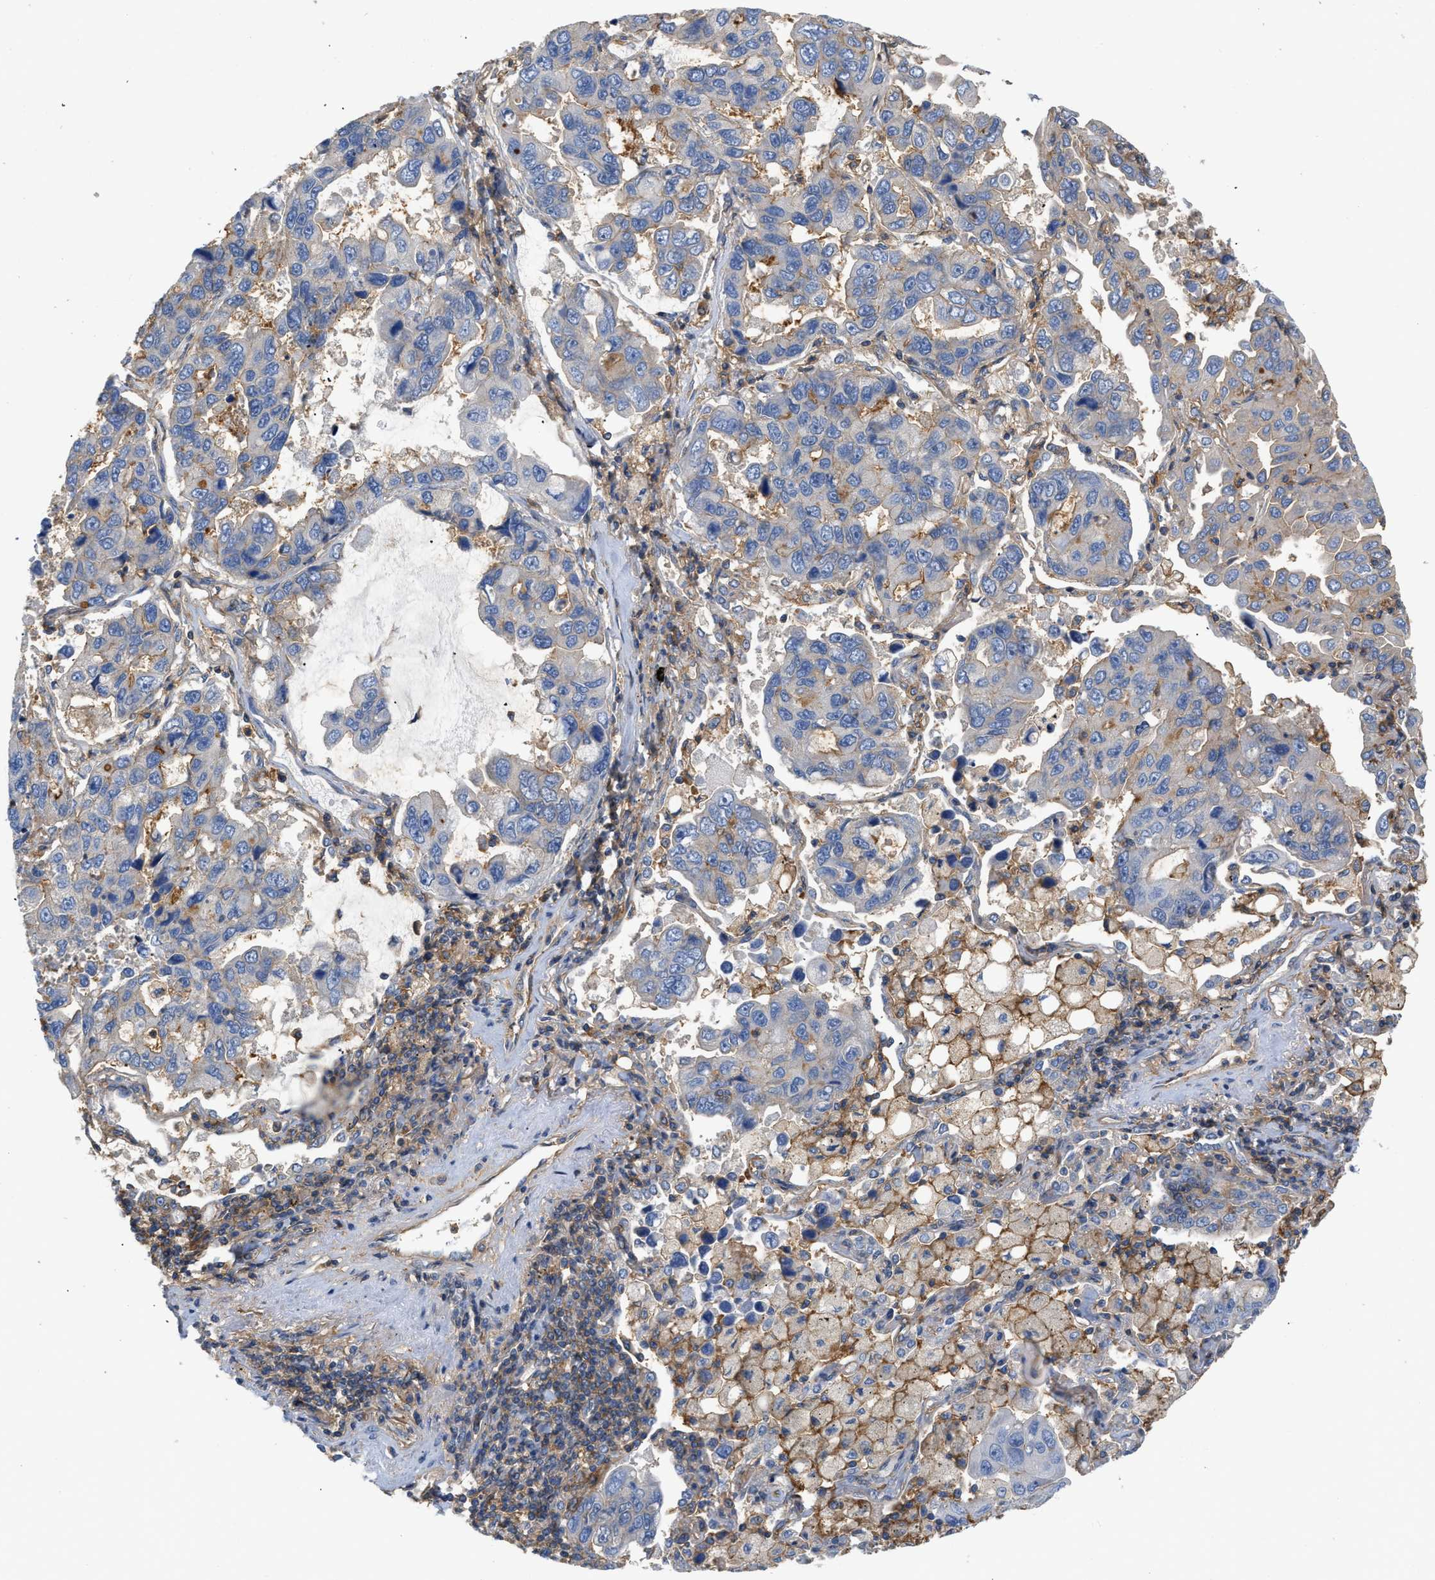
{"staining": {"intensity": "negative", "quantity": "none", "location": "none"}, "tissue": "lung cancer", "cell_type": "Tumor cells", "image_type": "cancer", "snomed": [{"axis": "morphology", "description": "Adenocarcinoma, NOS"}, {"axis": "topography", "description": "Lung"}], "caption": "The IHC image has no significant positivity in tumor cells of adenocarcinoma (lung) tissue.", "gene": "GNB4", "patient": {"sex": "male", "age": 64}}